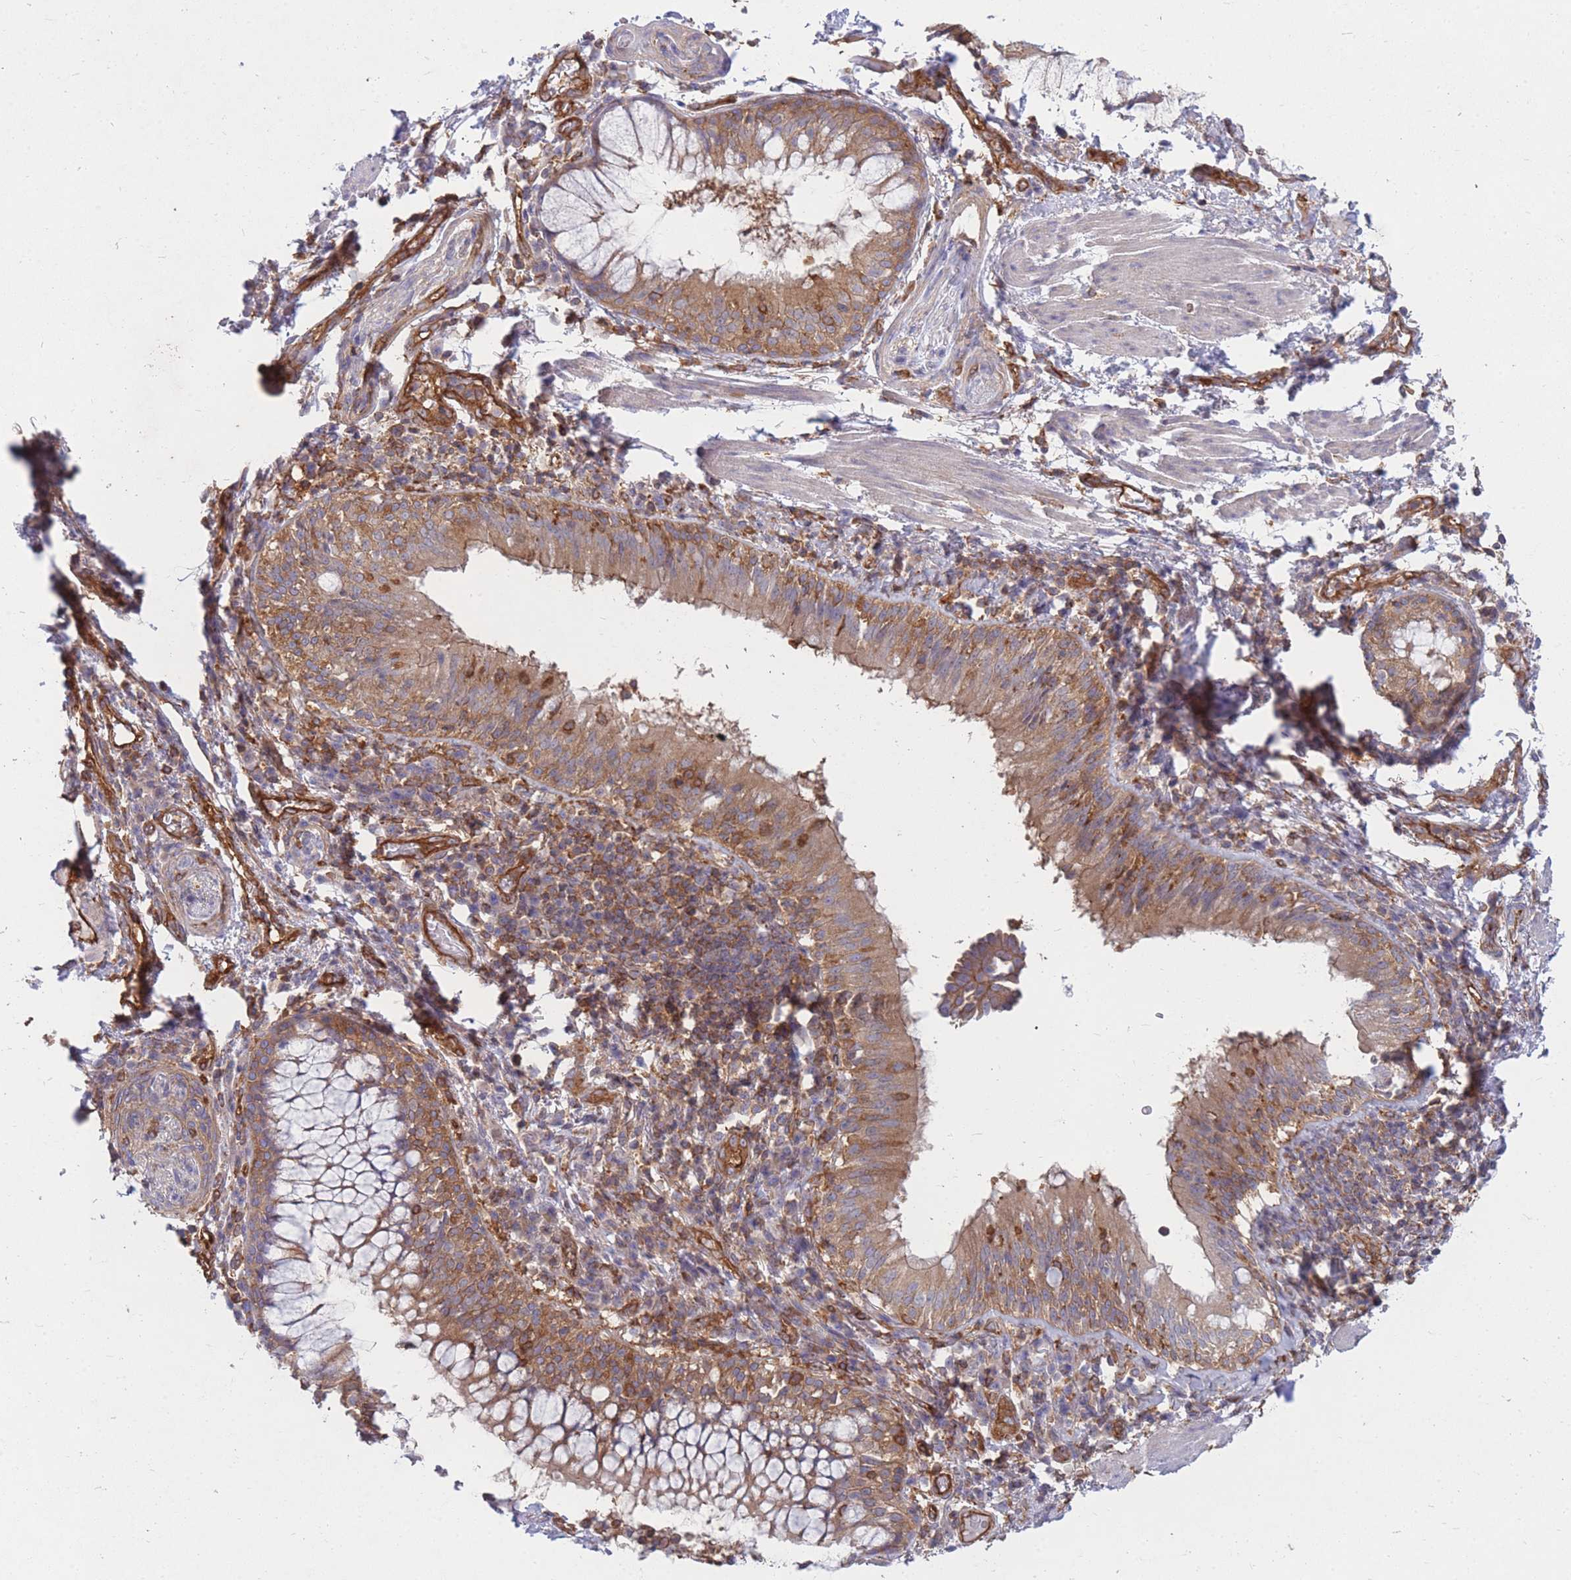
{"staining": {"intensity": "negative", "quantity": "none", "location": "none"}, "tissue": "adipose tissue", "cell_type": "Adipocytes", "image_type": "normal", "snomed": [{"axis": "morphology", "description": "Normal tissue, NOS"}, {"axis": "topography", "description": "Cartilage tissue"}, {"axis": "topography", "description": "Bronchus"}], "caption": "A high-resolution histopathology image shows IHC staining of benign adipose tissue, which displays no significant staining in adipocytes.", "gene": "GGA1", "patient": {"sex": "male", "age": 56}}